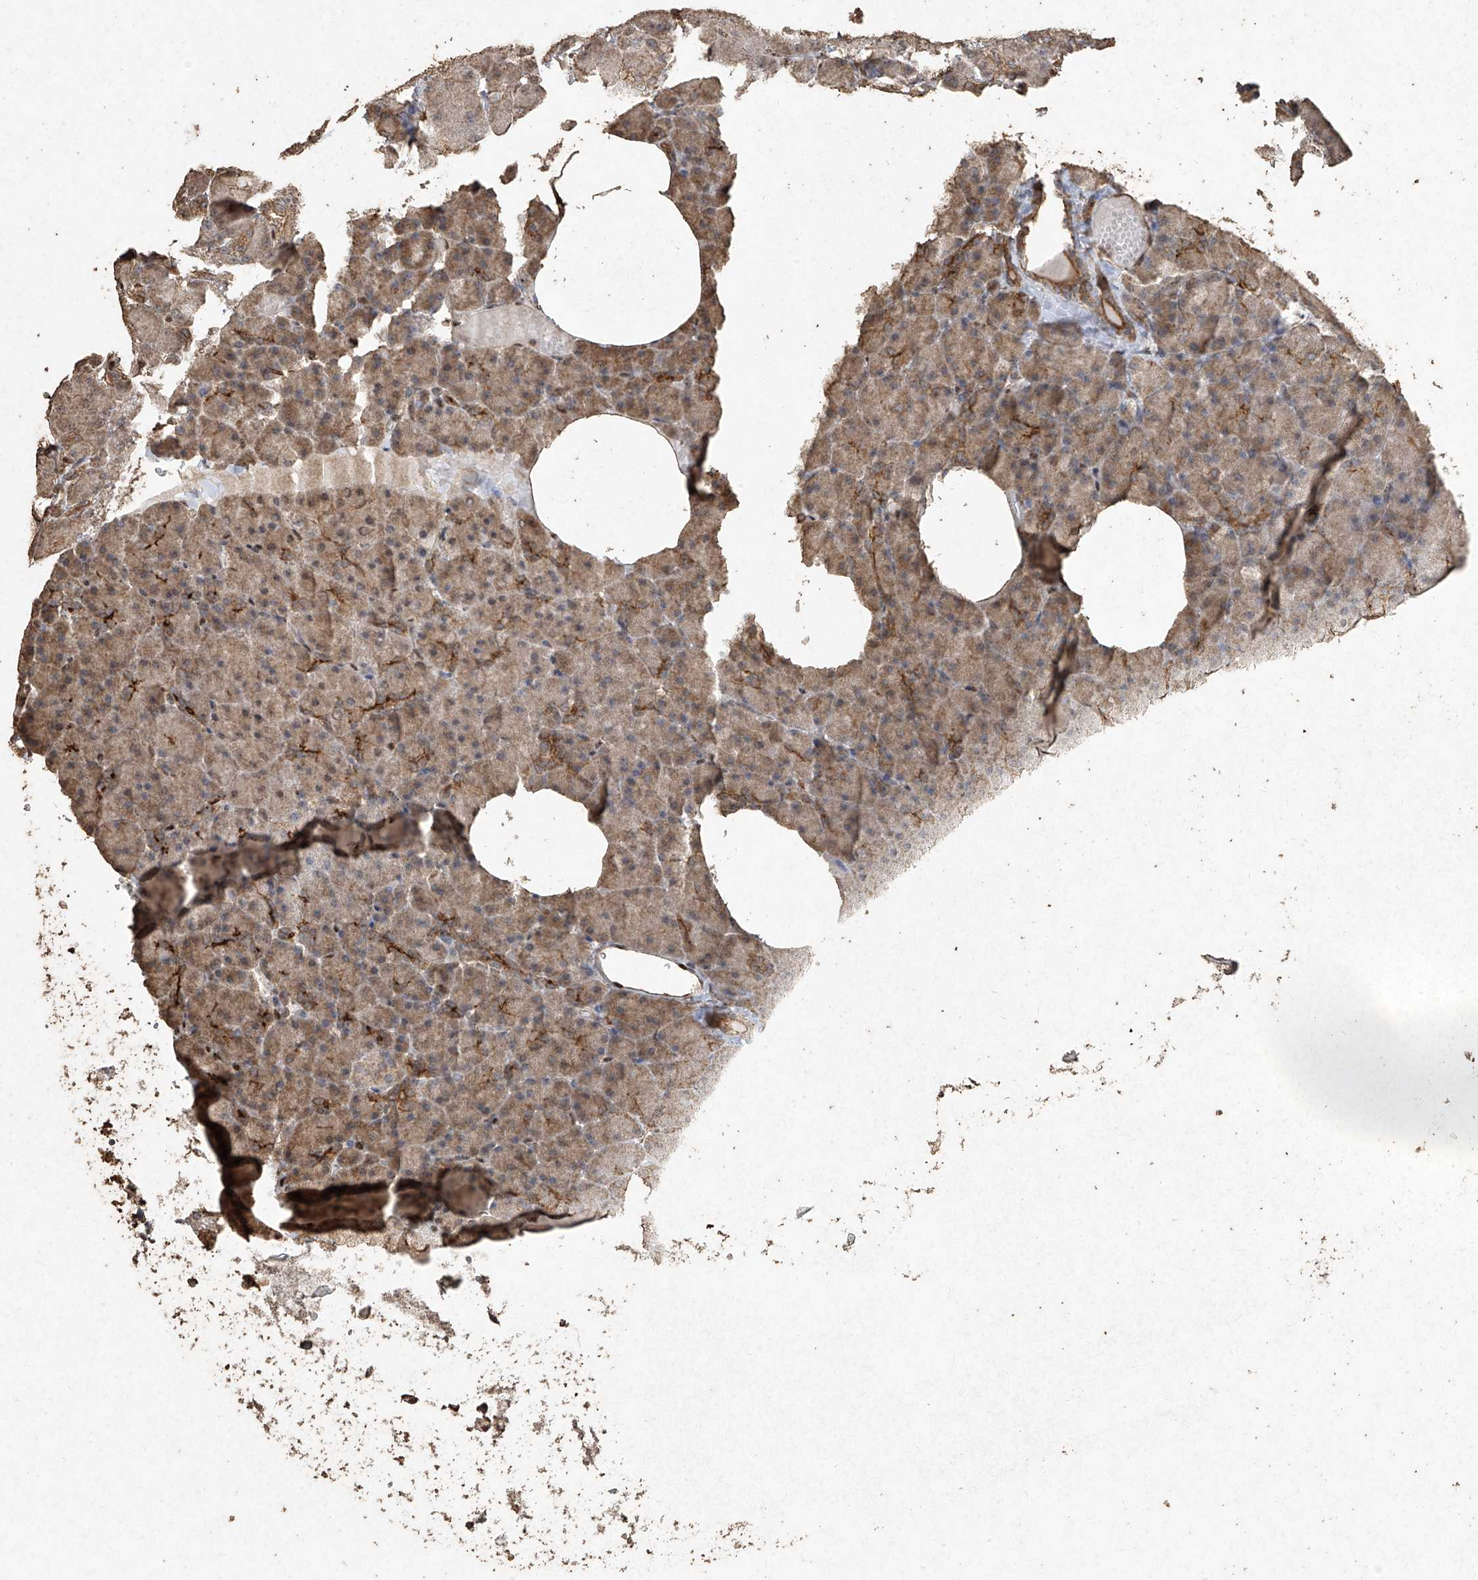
{"staining": {"intensity": "moderate", "quantity": "<25%", "location": "cytoplasmic/membranous"}, "tissue": "pancreas", "cell_type": "Exocrine glandular cells", "image_type": "normal", "snomed": [{"axis": "morphology", "description": "Normal tissue, NOS"}, {"axis": "morphology", "description": "Carcinoid, malignant, NOS"}, {"axis": "topography", "description": "Pancreas"}], "caption": "Approximately <25% of exocrine glandular cells in unremarkable human pancreas show moderate cytoplasmic/membranous protein expression as visualized by brown immunohistochemical staining.", "gene": "ERBB3", "patient": {"sex": "female", "age": 35}}